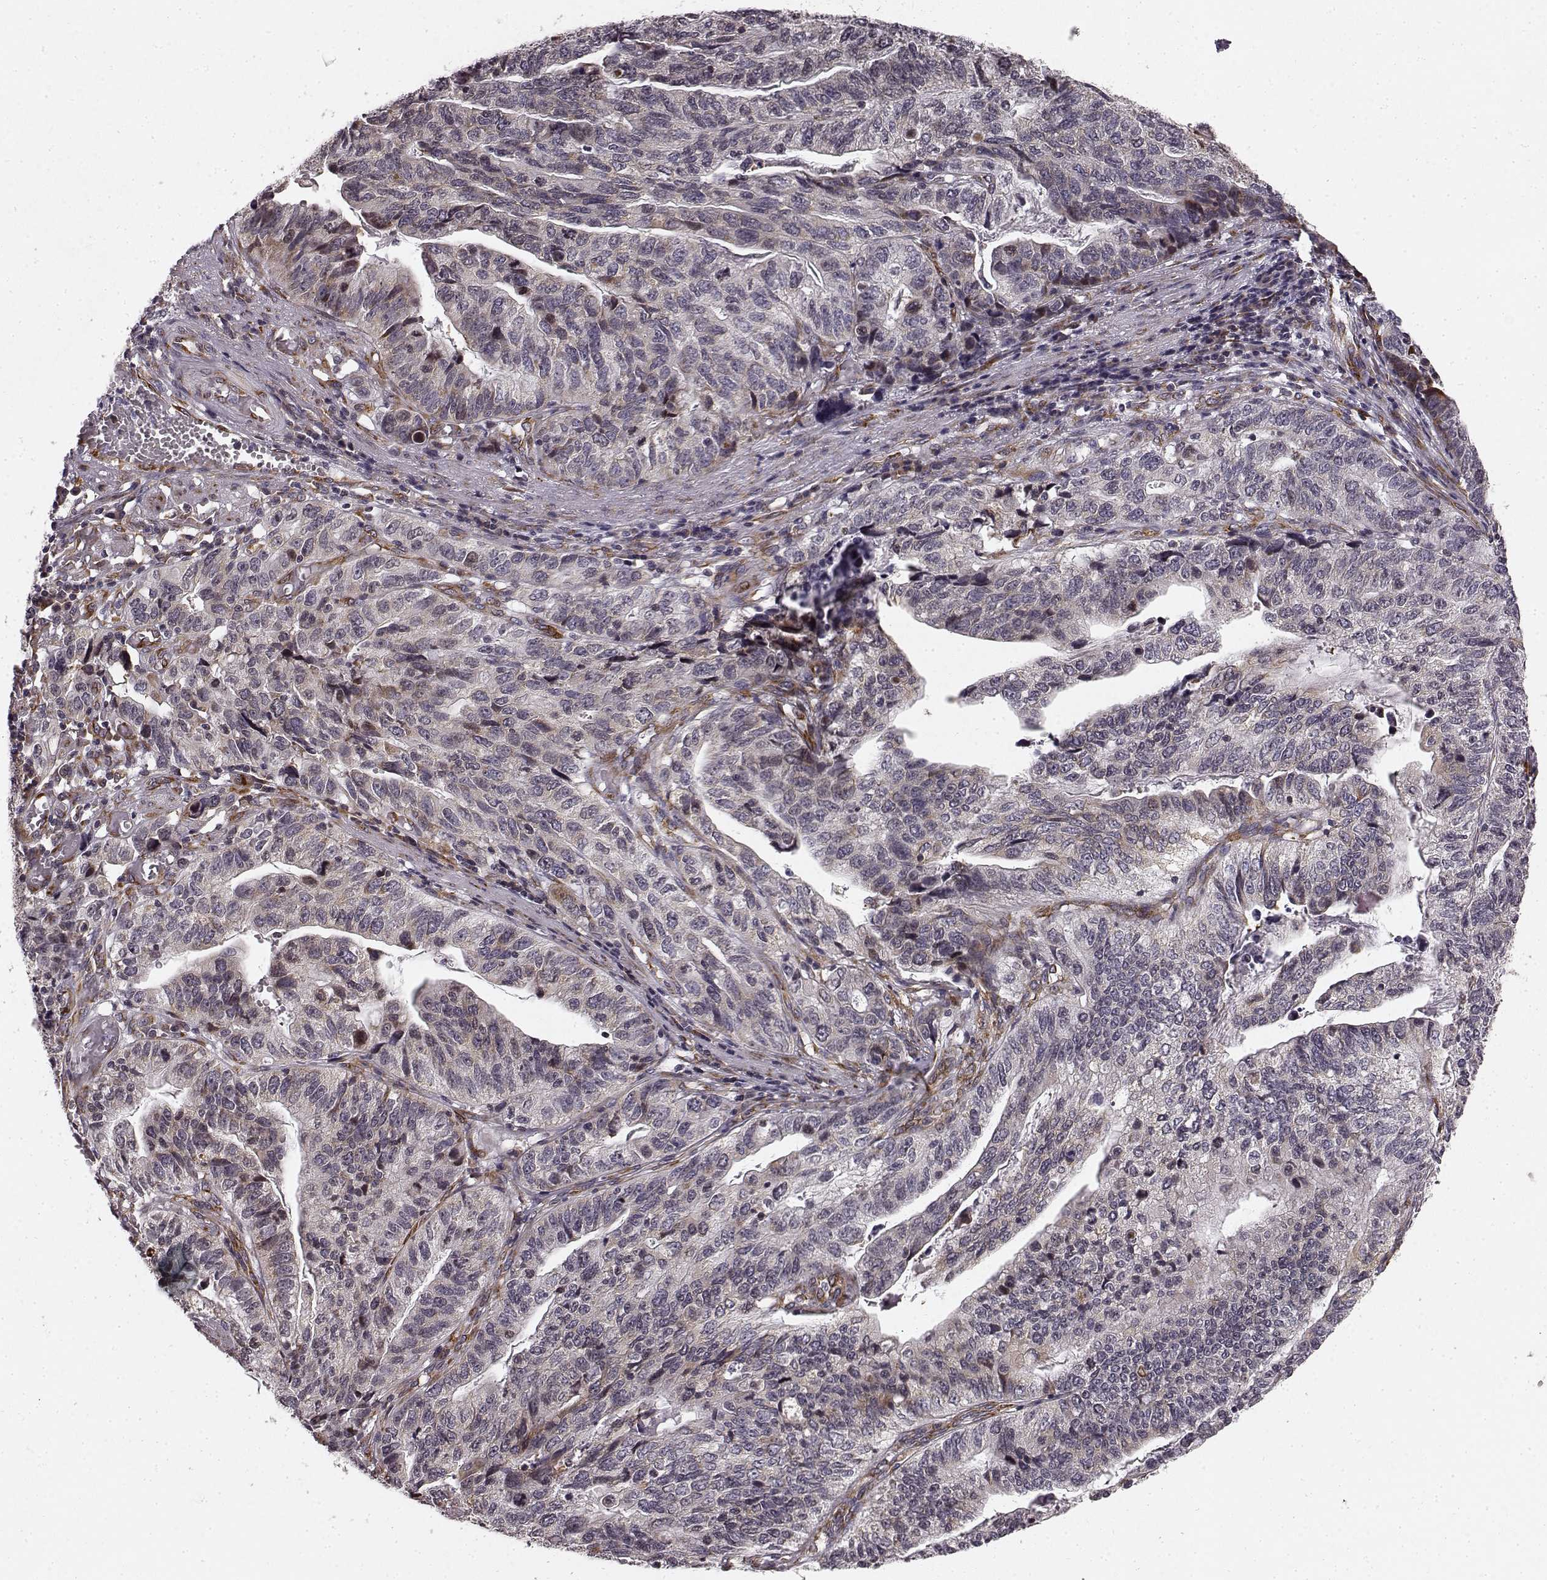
{"staining": {"intensity": "negative", "quantity": "none", "location": "none"}, "tissue": "stomach cancer", "cell_type": "Tumor cells", "image_type": "cancer", "snomed": [{"axis": "morphology", "description": "Adenocarcinoma, NOS"}, {"axis": "topography", "description": "Stomach, upper"}], "caption": "IHC histopathology image of human stomach cancer (adenocarcinoma) stained for a protein (brown), which reveals no positivity in tumor cells.", "gene": "TMEM14A", "patient": {"sex": "female", "age": 67}}